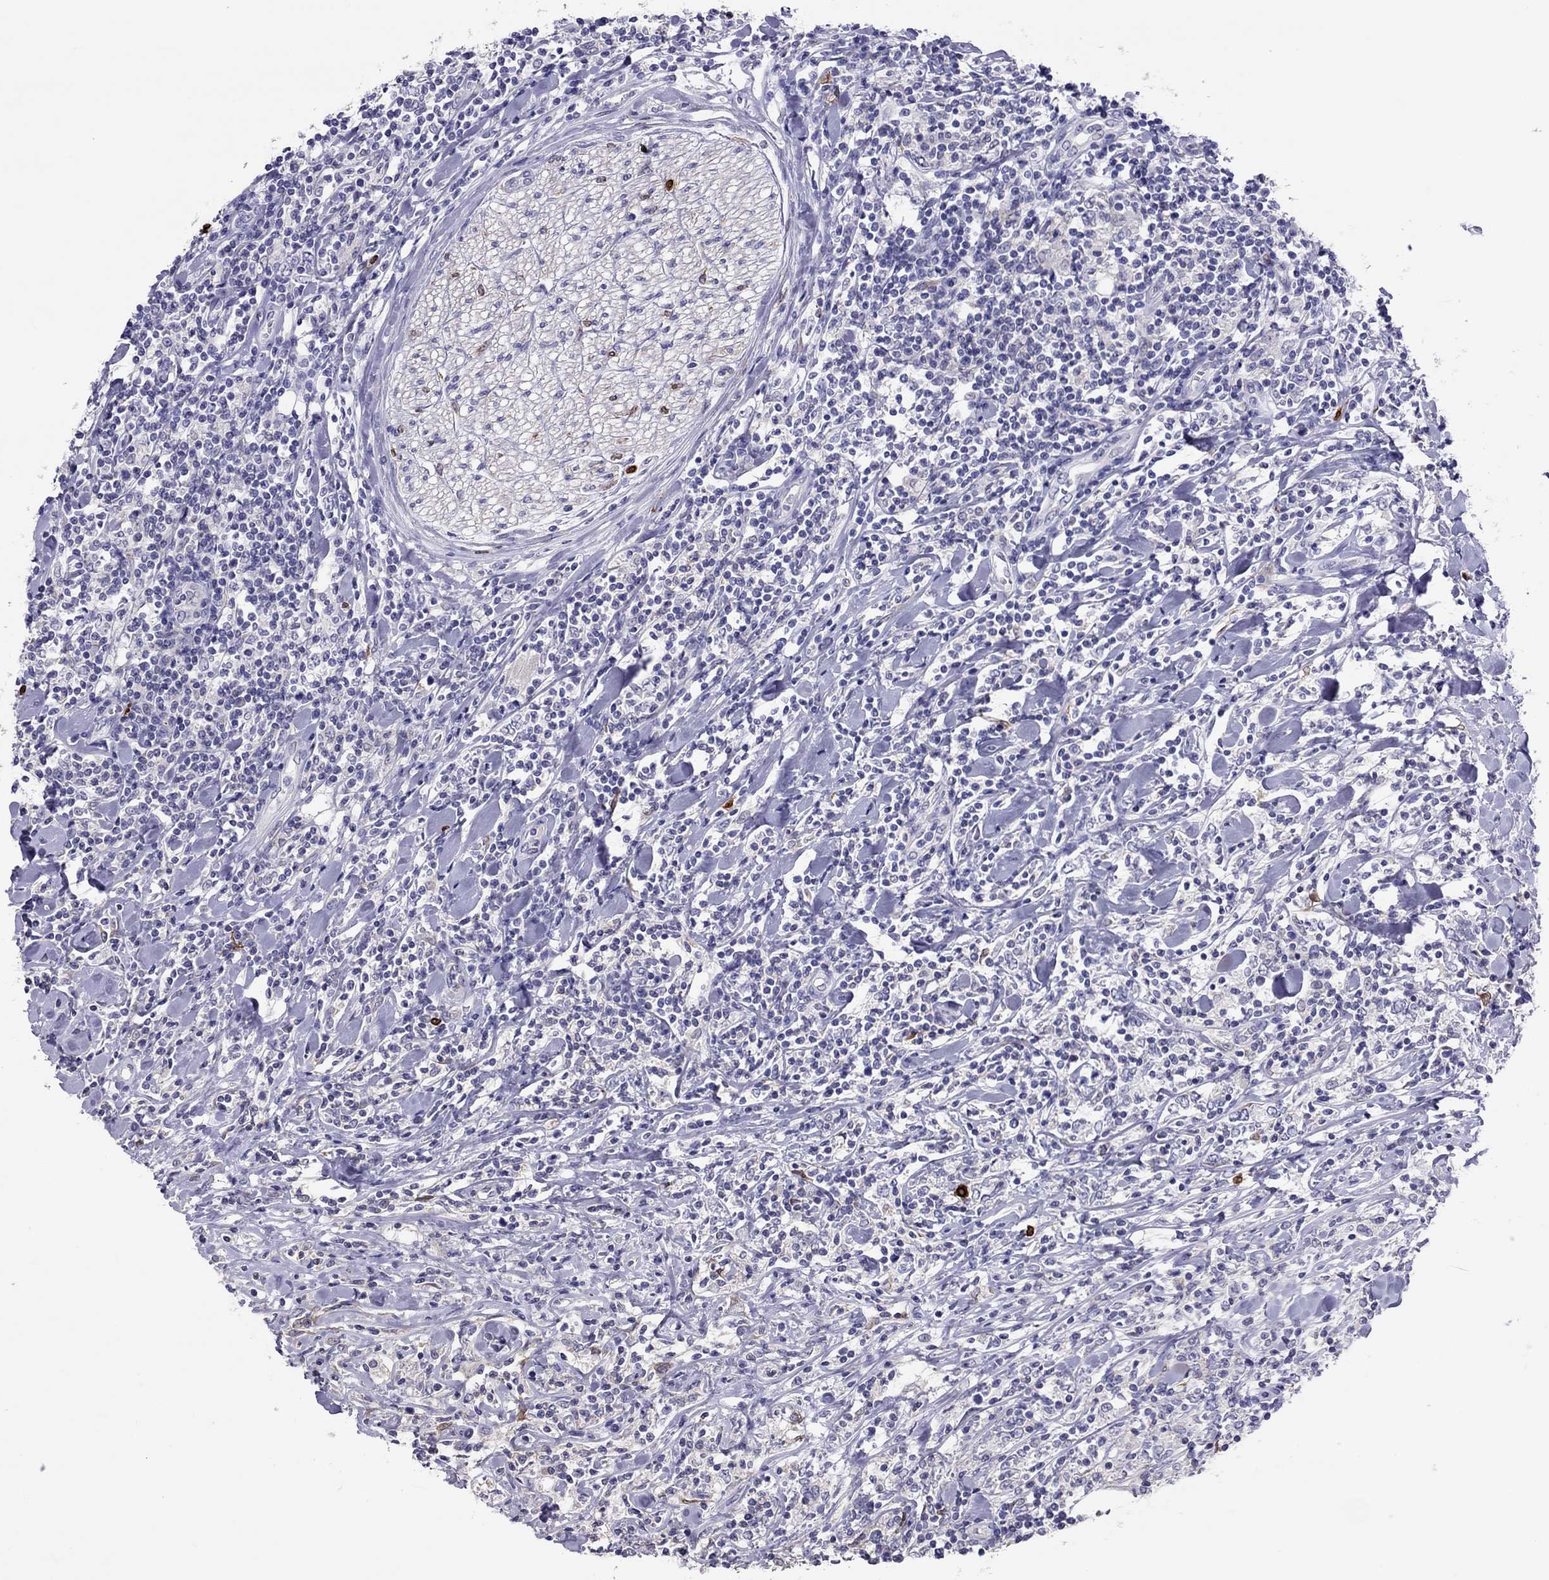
{"staining": {"intensity": "negative", "quantity": "none", "location": "none"}, "tissue": "lymphoma", "cell_type": "Tumor cells", "image_type": "cancer", "snomed": [{"axis": "morphology", "description": "Malignant lymphoma, non-Hodgkin's type, High grade"}, {"axis": "topography", "description": "Lymph node"}], "caption": "DAB (3,3'-diaminobenzidine) immunohistochemical staining of human lymphoma displays no significant staining in tumor cells. Brightfield microscopy of immunohistochemistry stained with DAB (brown) and hematoxylin (blue), captured at high magnification.", "gene": "ADORA2A", "patient": {"sex": "female", "age": 84}}